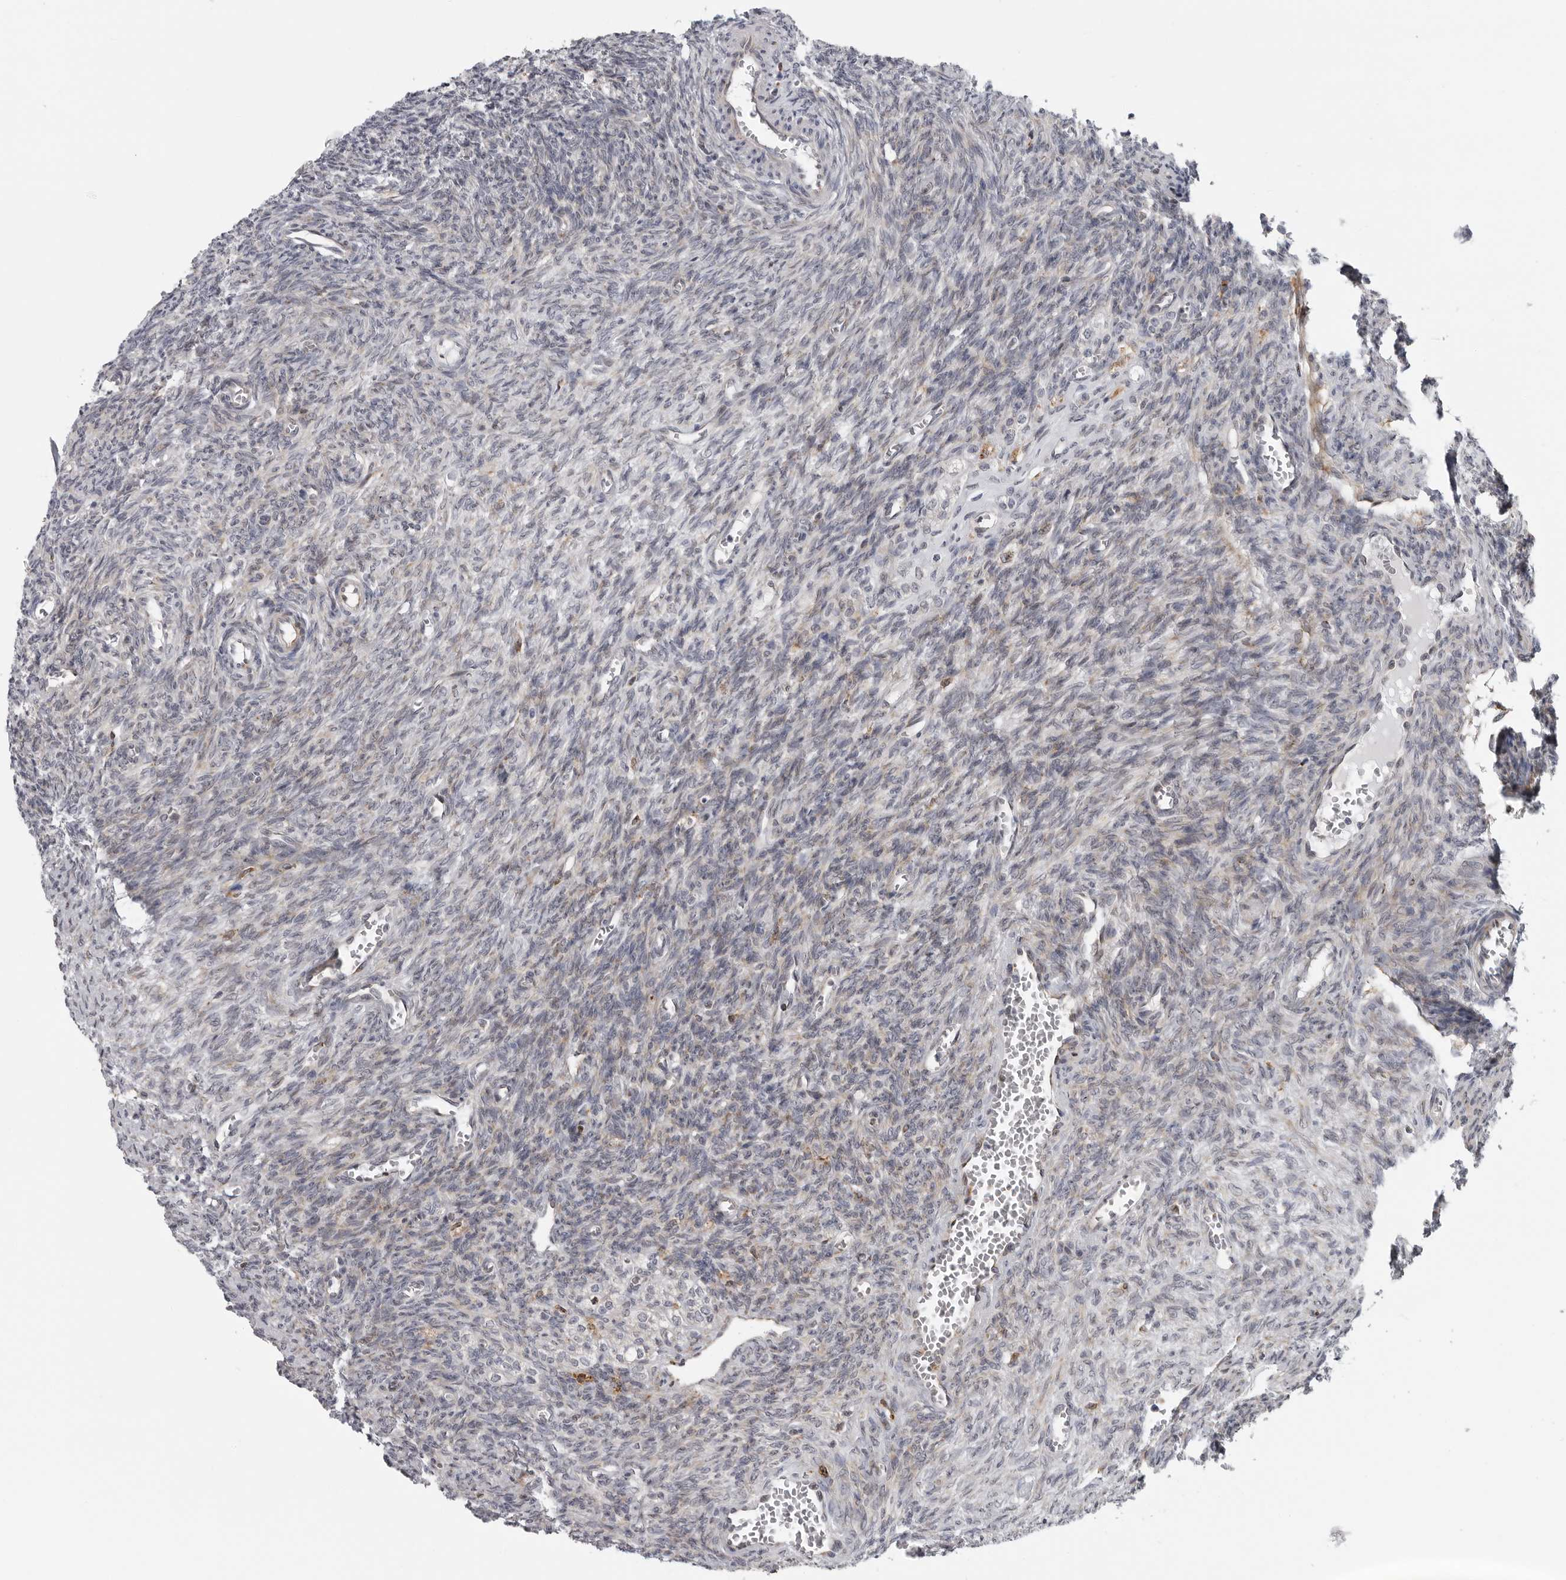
{"staining": {"intensity": "weak", "quantity": "25%-75%", "location": "cytoplasmic/membranous"}, "tissue": "ovary", "cell_type": "Ovarian stroma cells", "image_type": "normal", "snomed": [{"axis": "morphology", "description": "Normal tissue, NOS"}, {"axis": "topography", "description": "Ovary"}], "caption": "Immunohistochemical staining of unremarkable human ovary shows 25%-75% levels of weak cytoplasmic/membranous protein expression in about 25%-75% of ovarian stroma cells. The staining was performed using DAB, with brown indicating positive protein expression. Nuclei are stained blue with hematoxylin.", "gene": "ALPK2", "patient": {"sex": "female", "age": 27}}